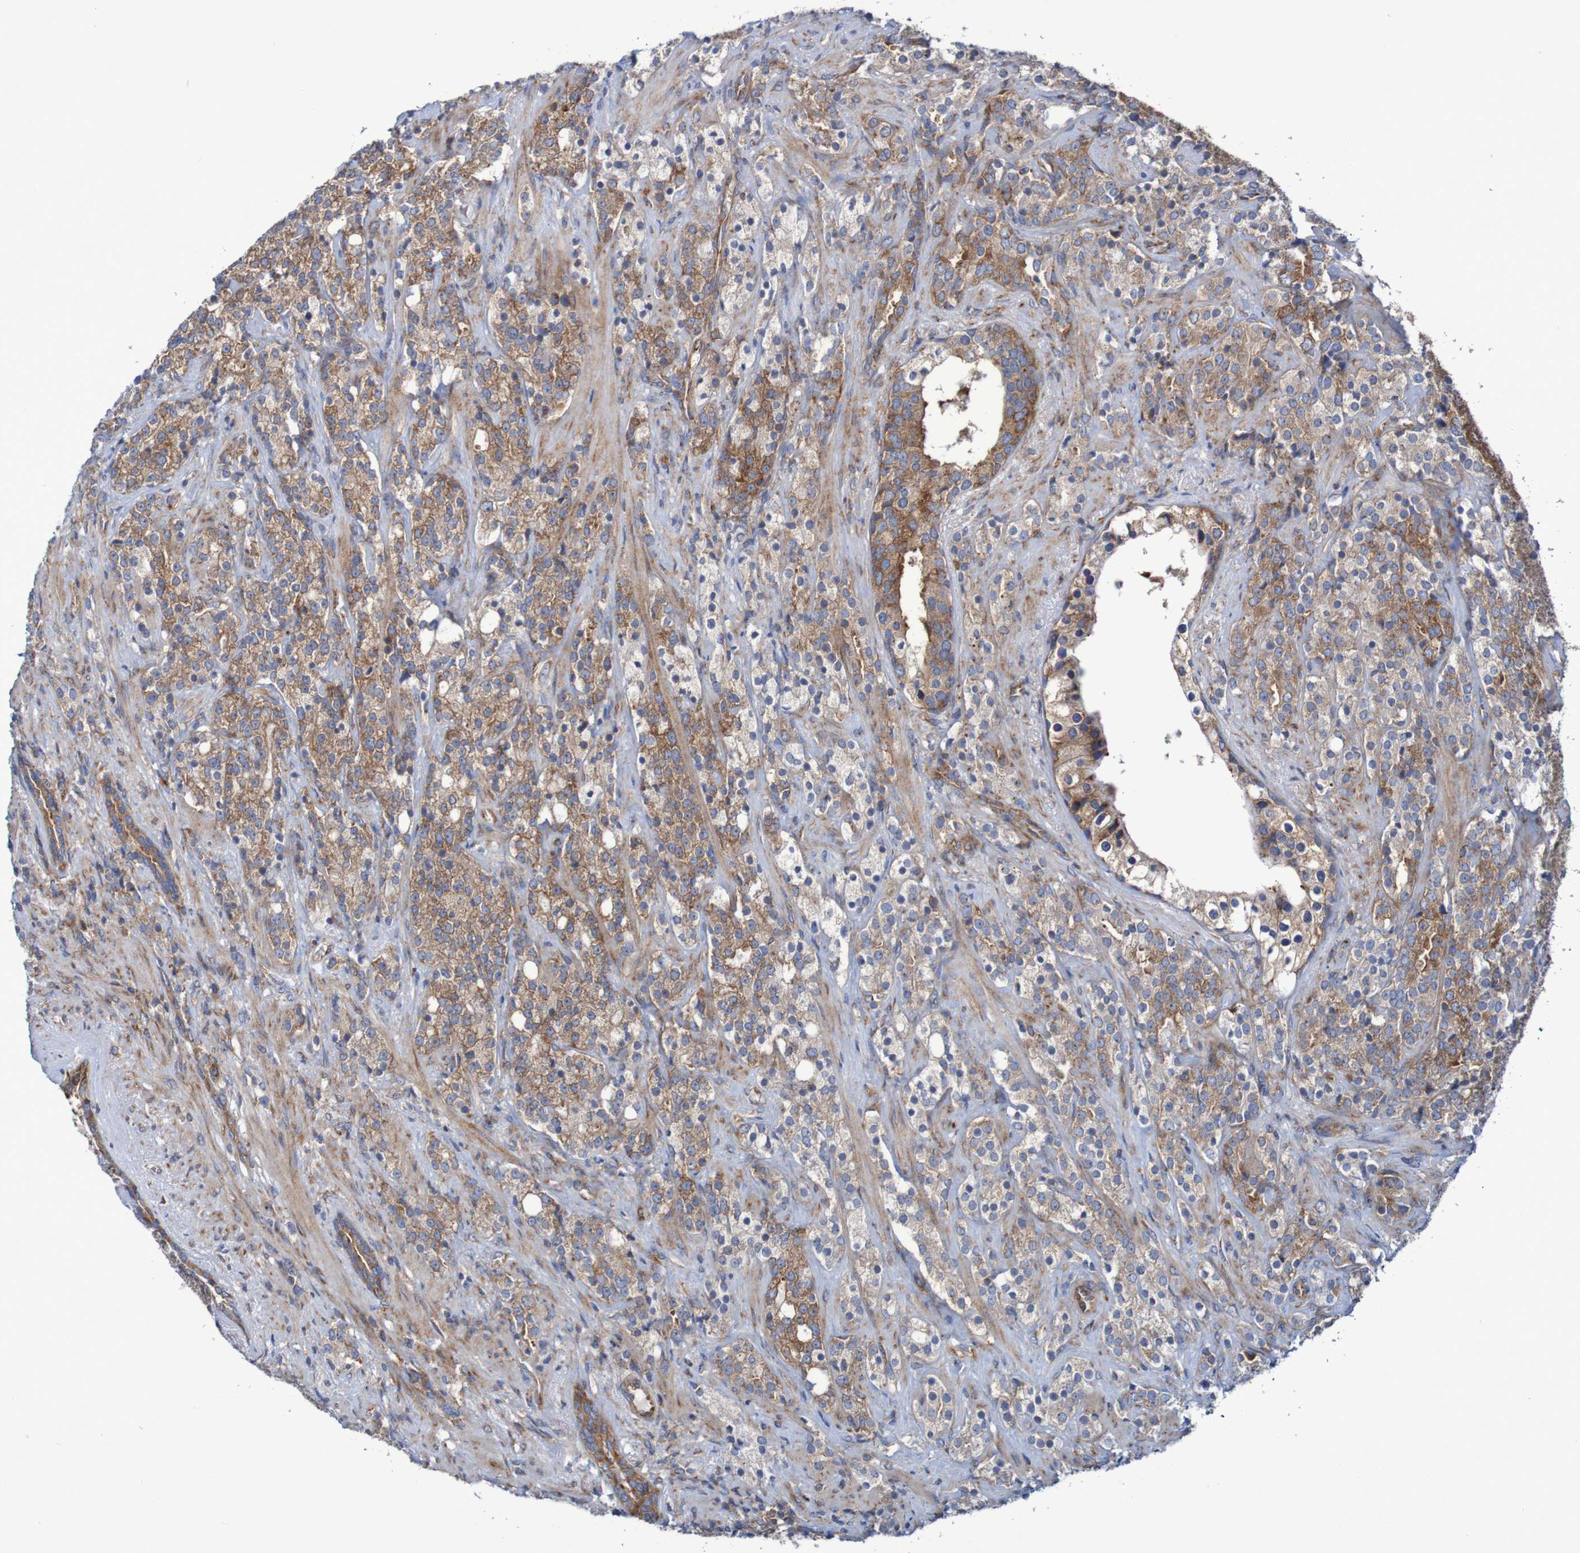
{"staining": {"intensity": "moderate", "quantity": "25%-75%", "location": "cytoplasmic/membranous"}, "tissue": "prostate cancer", "cell_type": "Tumor cells", "image_type": "cancer", "snomed": [{"axis": "morphology", "description": "Adenocarcinoma, High grade"}, {"axis": "topography", "description": "Prostate"}], "caption": "This micrograph shows immunohistochemistry (IHC) staining of human prostate cancer (high-grade adenocarcinoma), with medium moderate cytoplasmic/membranous expression in approximately 25%-75% of tumor cells.", "gene": "FXR2", "patient": {"sex": "male", "age": 71}}